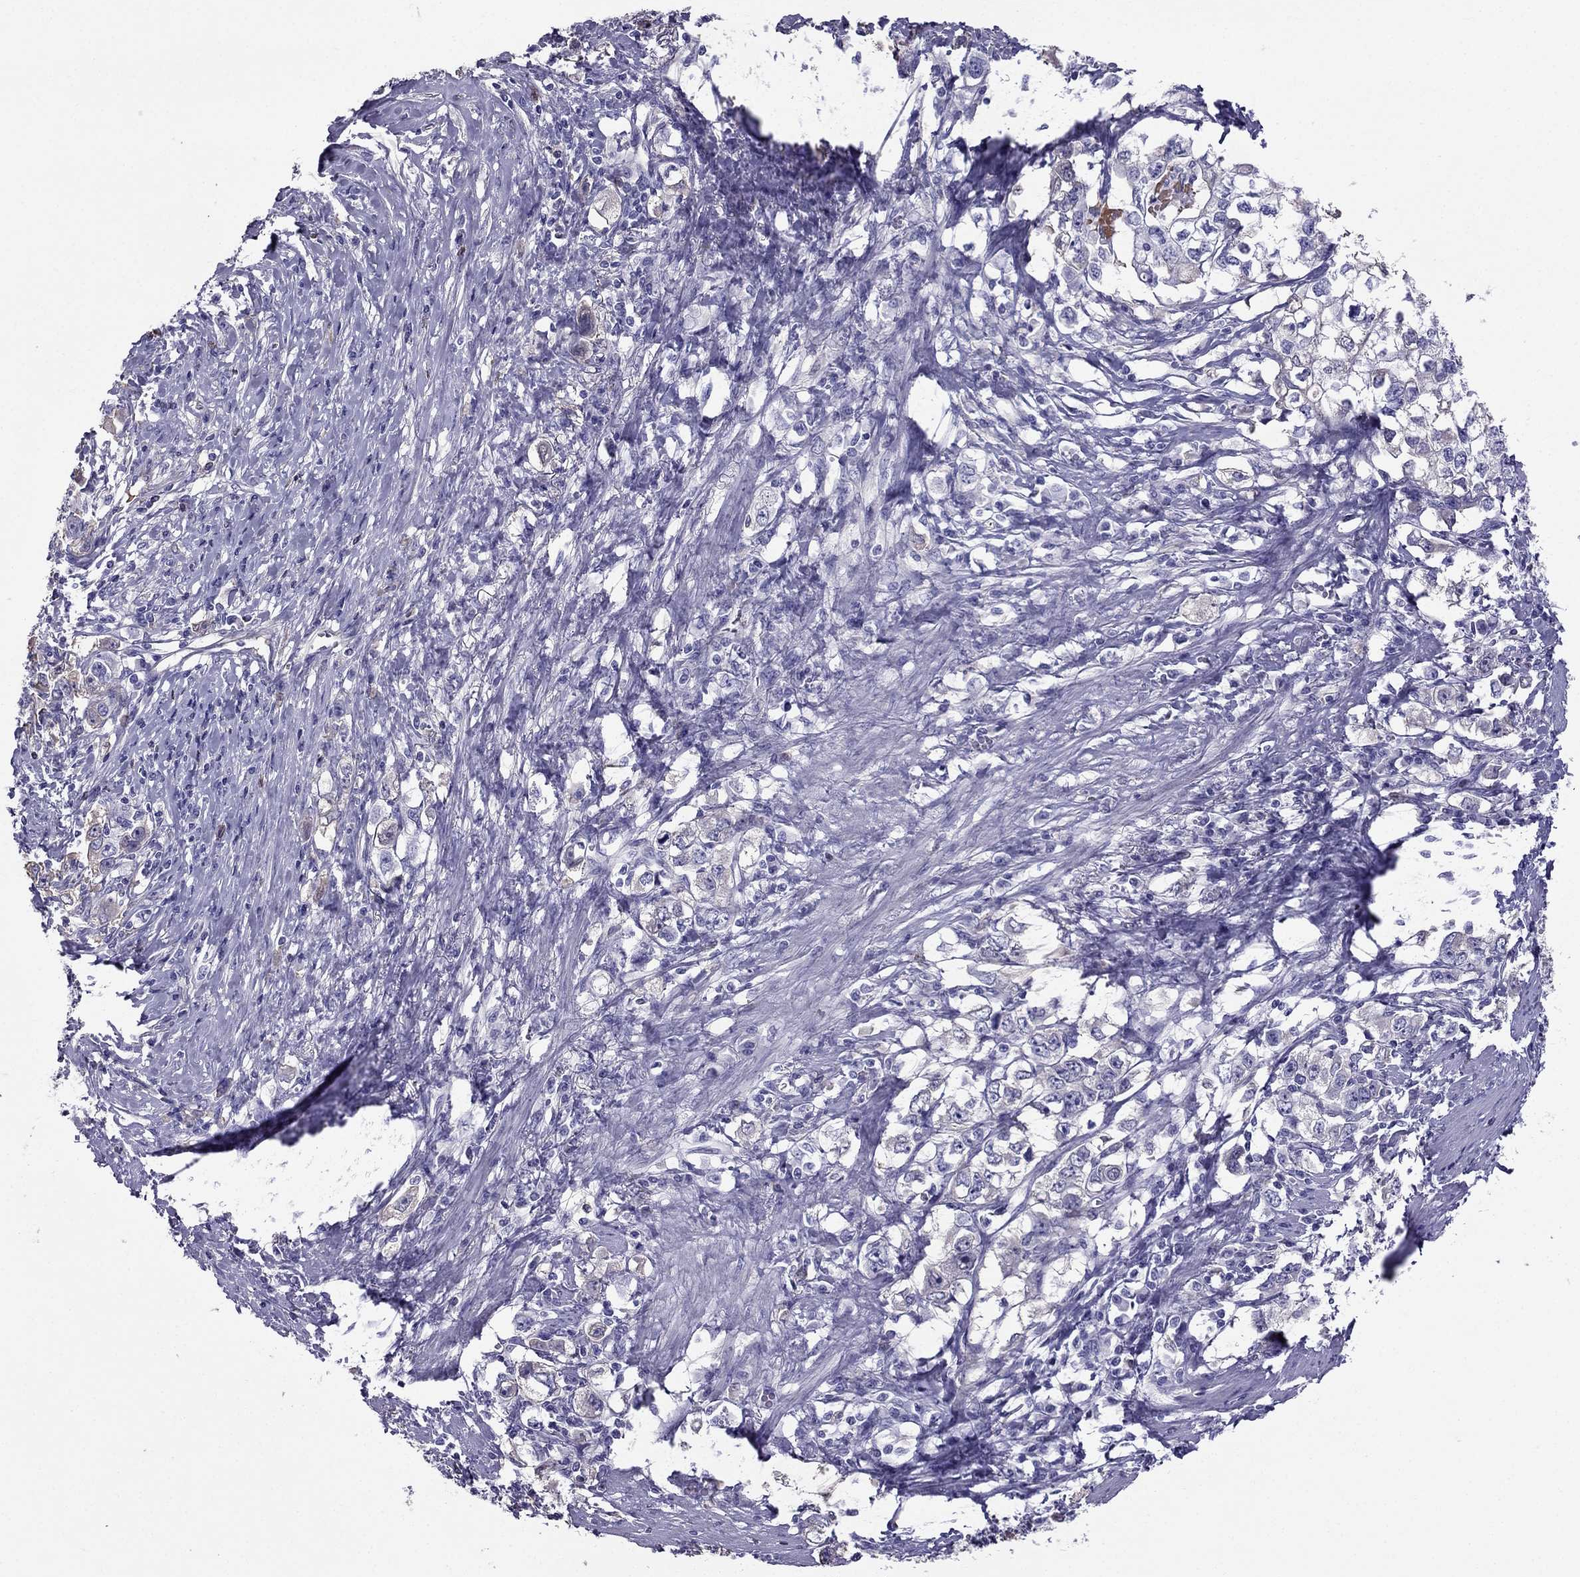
{"staining": {"intensity": "negative", "quantity": "none", "location": "none"}, "tissue": "stomach cancer", "cell_type": "Tumor cells", "image_type": "cancer", "snomed": [{"axis": "morphology", "description": "Adenocarcinoma, NOS"}, {"axis": "topography", "description": "Stomach, lower"}], "caption": "Stomach cancer stained for a protein using immunohistochemistry (IHC) displays no expression tumor cells.", "gene": "TBC1D21", "patient": {"sex": "female", "age": 72}}